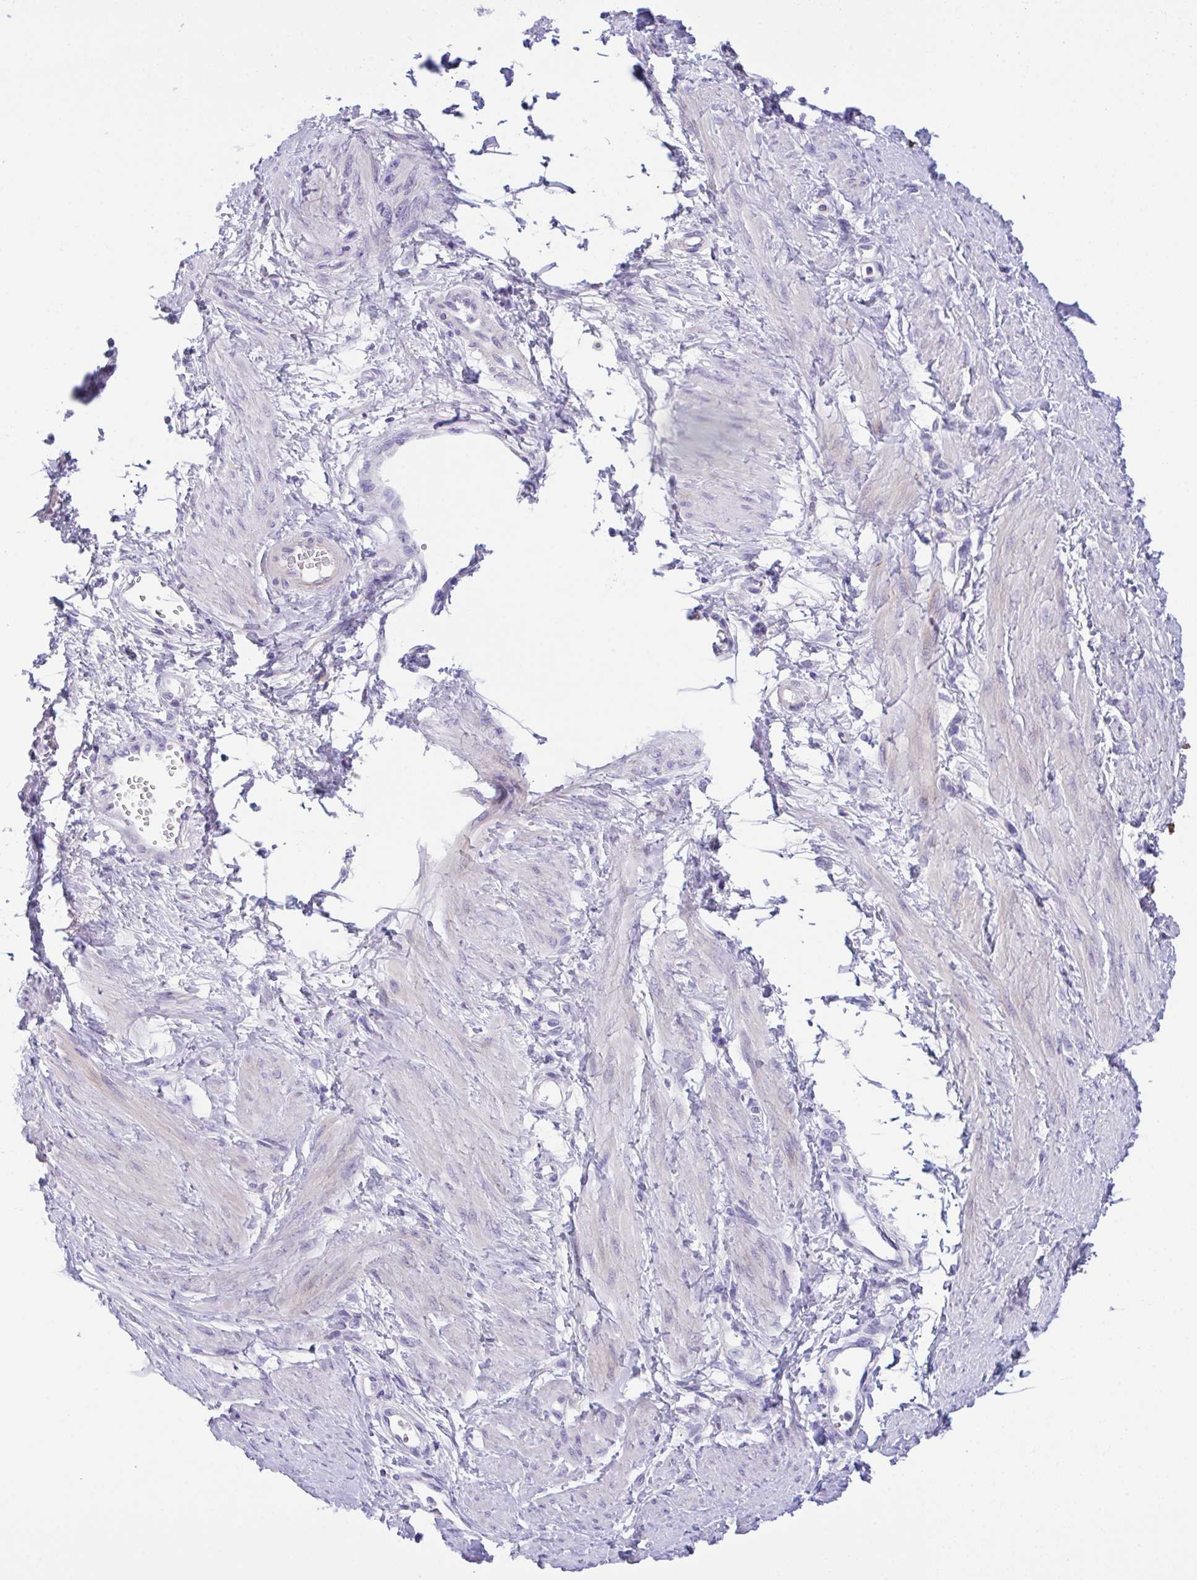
{"staining": {"intensity": "negative", "quantity": "none", "location": "none"}, "tissue": "smooth muscle", "cell_type": "Smooth muscle cells", "image_type": "normal", "snomed": [{"axis": "morphology", "description": "Normal tissue, NOS"}, {"axis": "topography", "description": "Smooth muscle"}, {"axis": "topography", "description": "Uterus"}], "caption": "IHC micrograph of unremarkable smooth muscle: smooth muscle stained with DAB (3,3'-diaminobenzidine) displays no significant protein expression in smooth muscle cells. (Immunohistochemistry, brightfield microscopy, high magnification).", "gene": "FBXL20", "patient": {"sex": "female", "age": 39}}